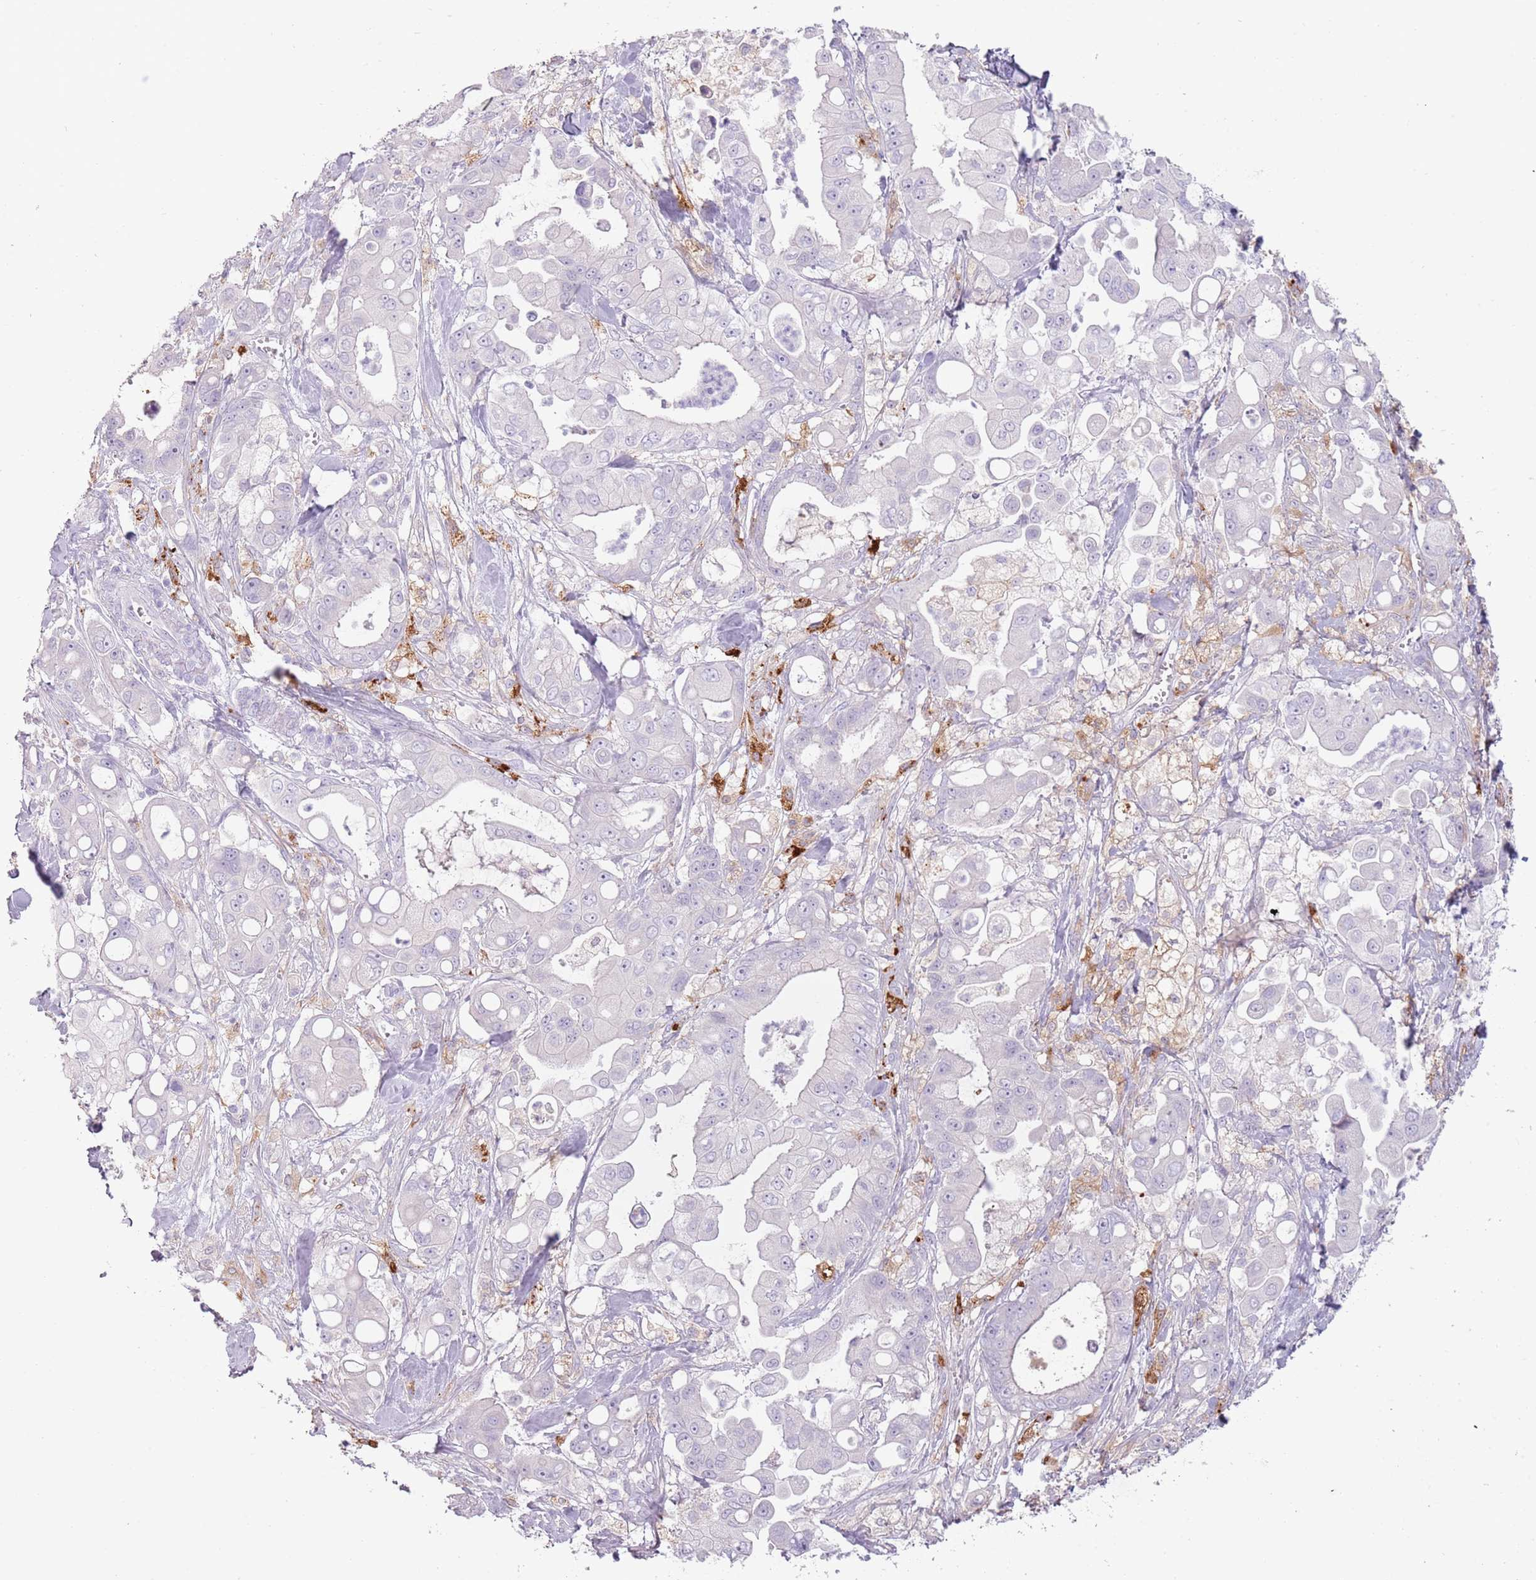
{"staining": {"intensity": "negative", "quantity": "none", "location": "none"}, "tissue": "pancreatic cancer", "cell_type": "Tumor cells", "image_type": "cancer", "snomed": [{"axis": "morphology", "description": "Adenocarcinoma, NOS"}, {"axis": "topography", "description": "Pancreas"}], "caption": "The immunohistochemistry micrograph has no significant staining in tumor cells of pancreatic cancer tissue. (DAB (3,3'-diaminobenzidine) immunohistochemistry, high magnification).", "gene": "NWD2", "patient": {"sex": "male", "age": 68}}